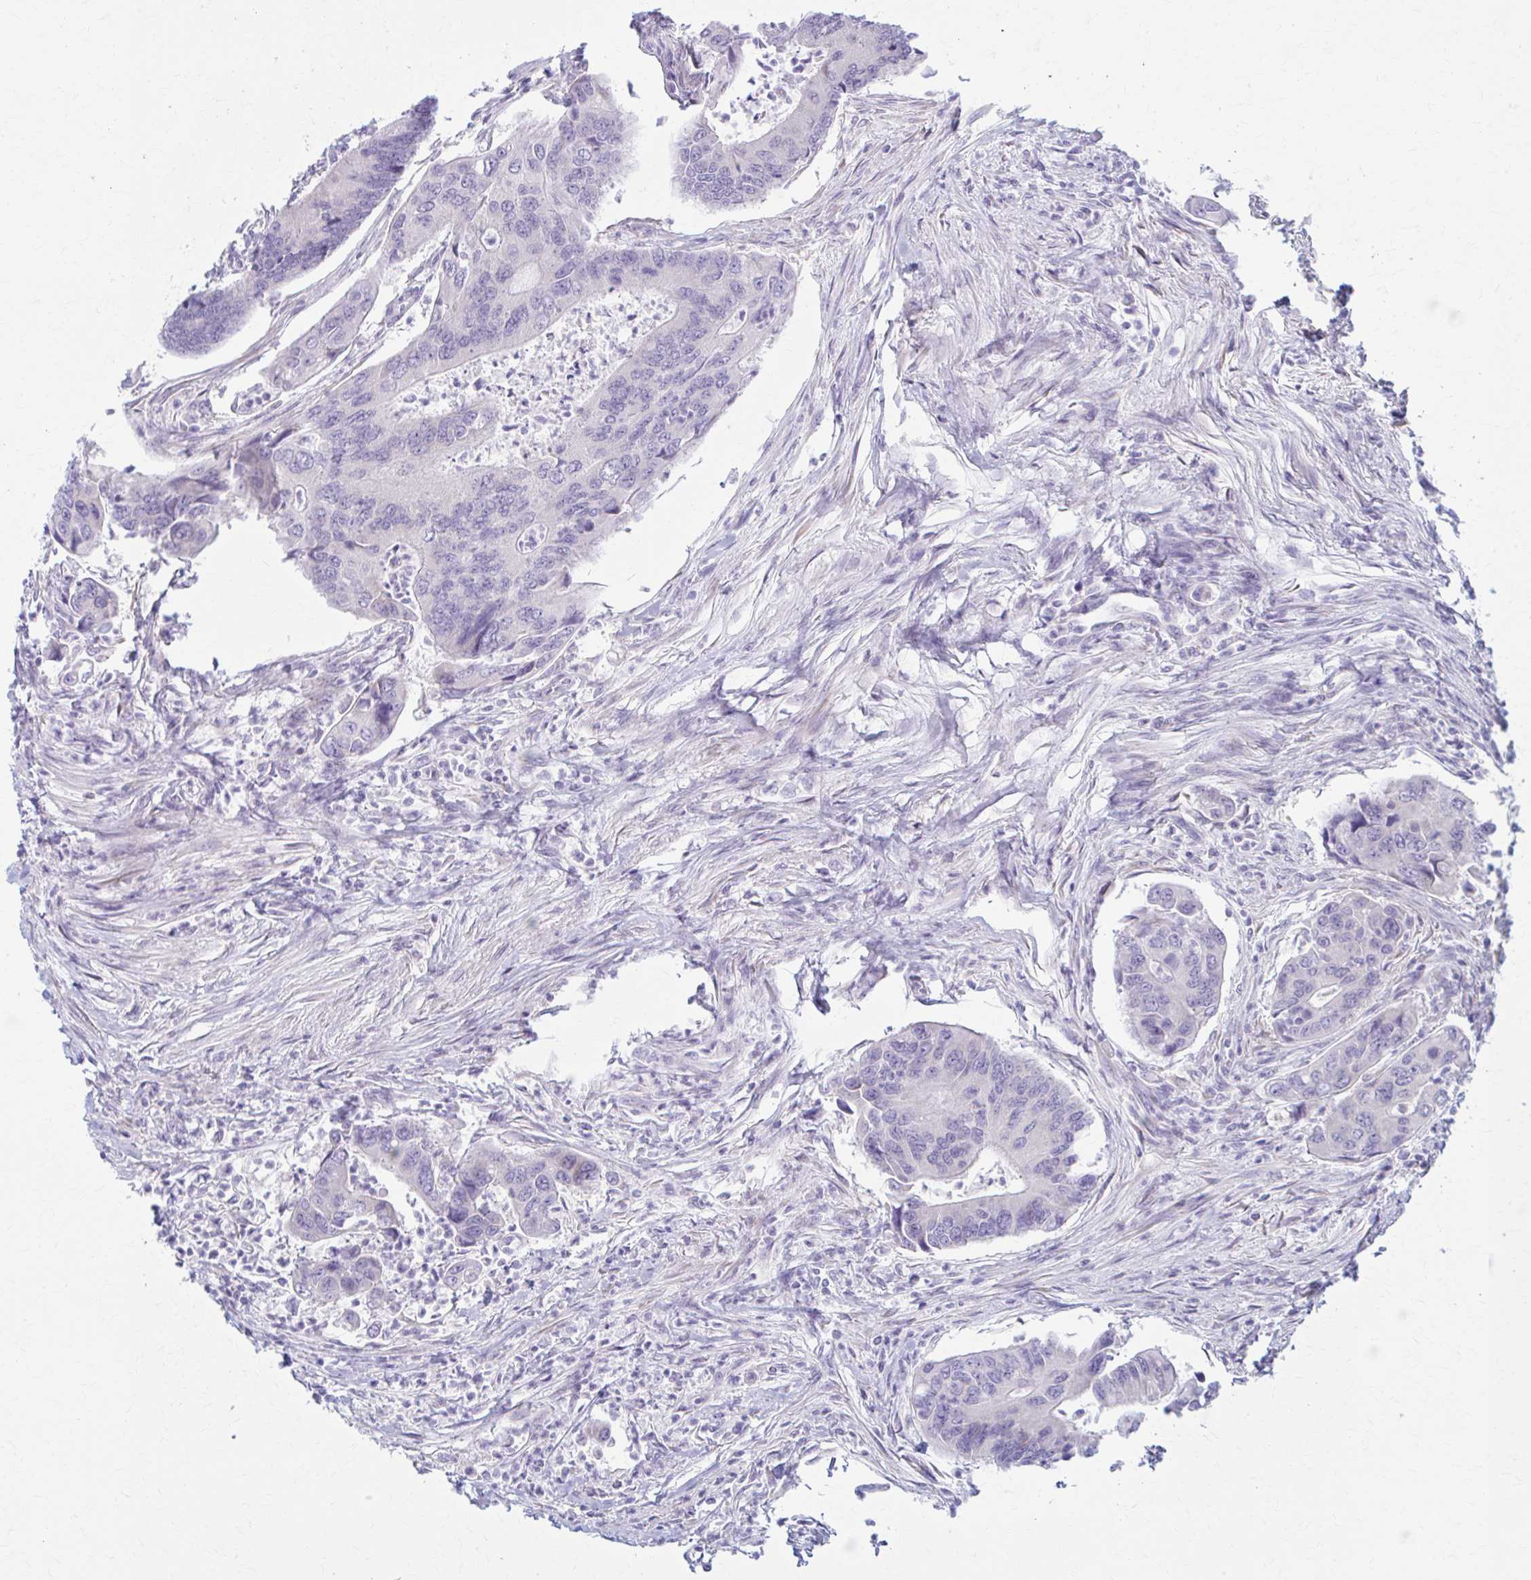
{"staining": {"intensity": "negative", "quantity": "none", "location": "none"}, "tissue": "colorectal cancer", "cell_type": "Tumor cells", "image_type": "cancer", "snomed": [{"axis": "morphology", "description": "Adenocarcinoma, NOS"}, {"axis": "topography", "description": "Colon"}], "caption": "The immunohistochemistry image has no significant positivity in tumor cells of adenocarcinoma (colorectal) tissue.", "gene": "PRKRA", "patient": {"sex": "female", "age": 67}}